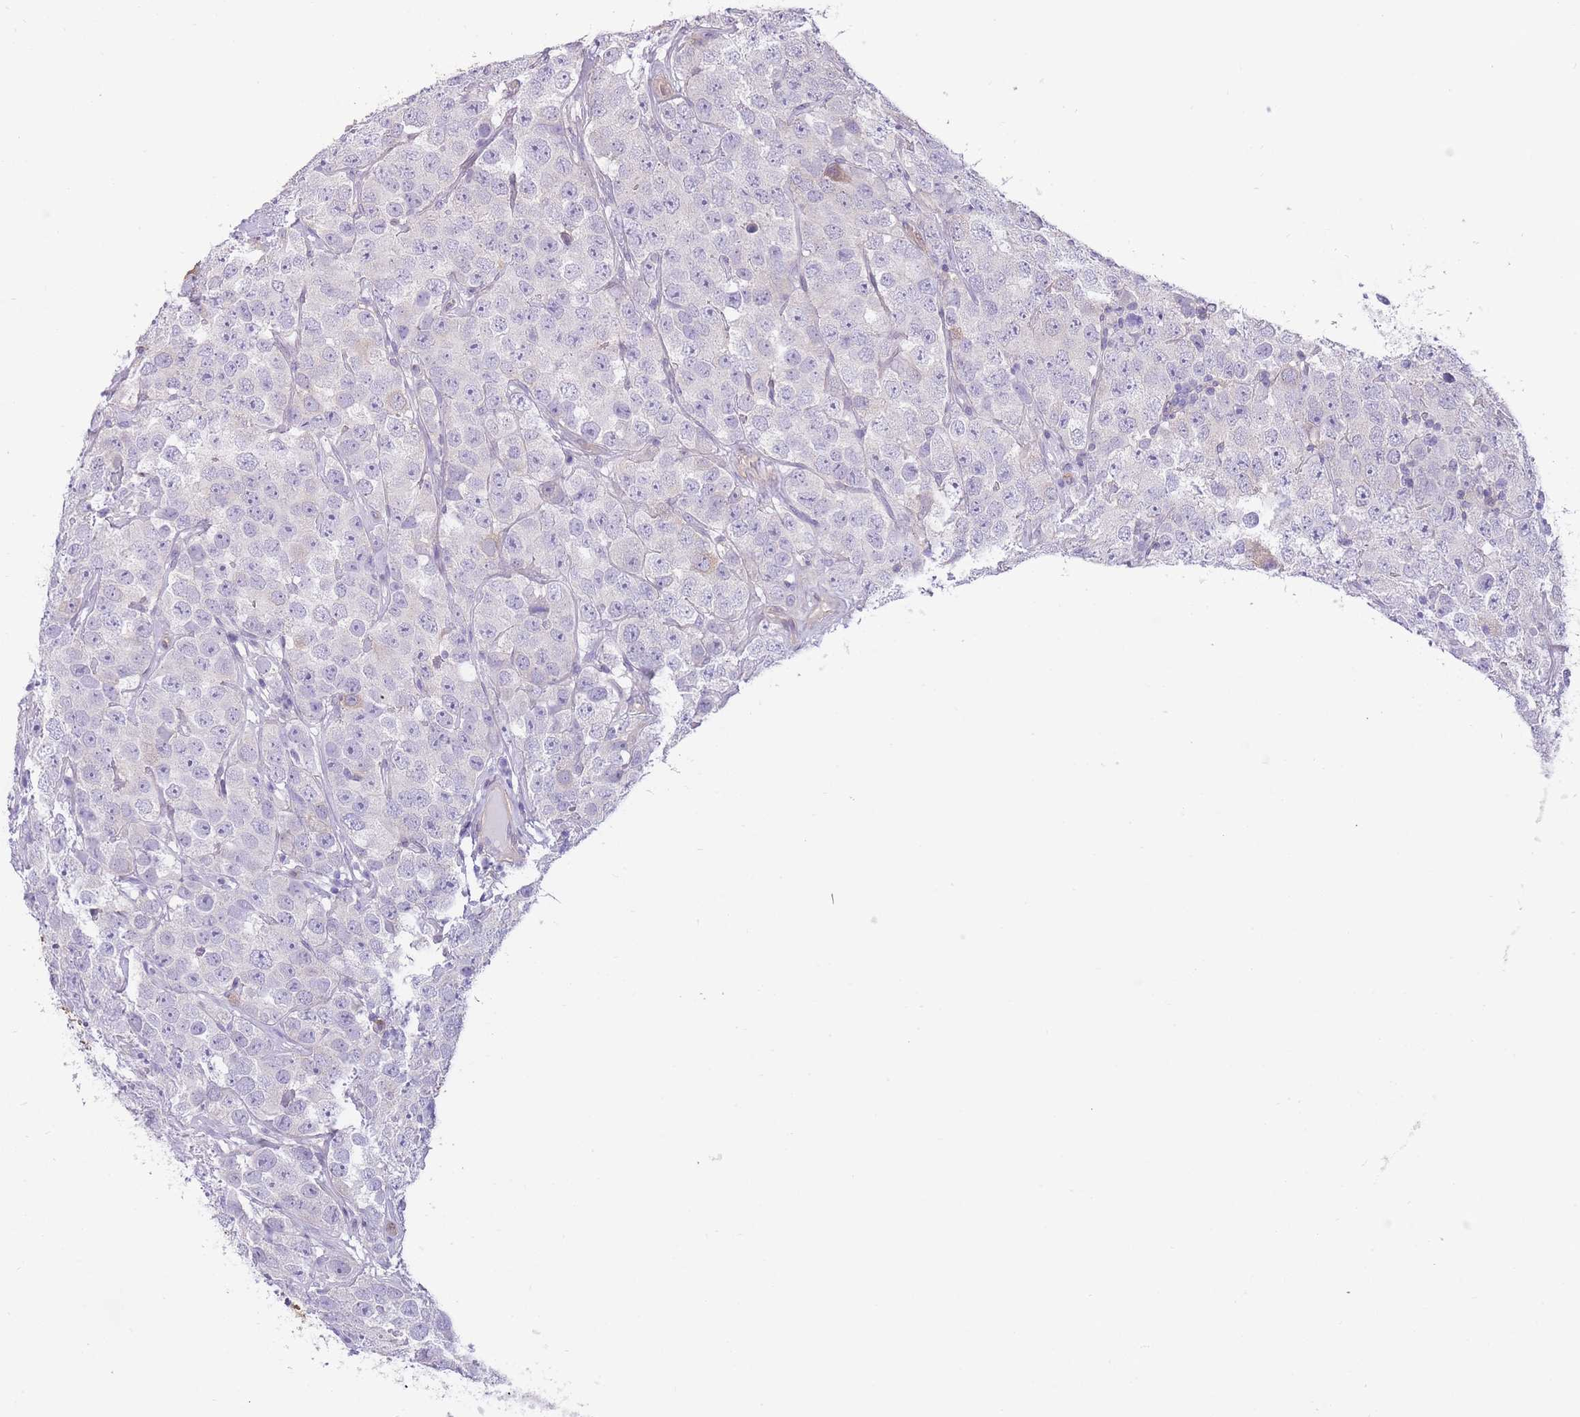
{"staining": {"intensity": "negative", "quantity": "none", "location": "none"}, "tissue": "testis cancer", "cell_type": "Tumor cells", "image_type": "cancer", "snomed": [{"axis": "morphology", "description": "Seminoma, NOS"}, {"axis": "topography", "description": "Testis"}], "caption": "Immunohistochemistry (IHC) image of neoplastic tissue: seminoma (testis) stained with DAB shows no significant protein positivity in tumor cells.", "gene": "OR11H12", "patient": {"sex": "male", "age": 28}}